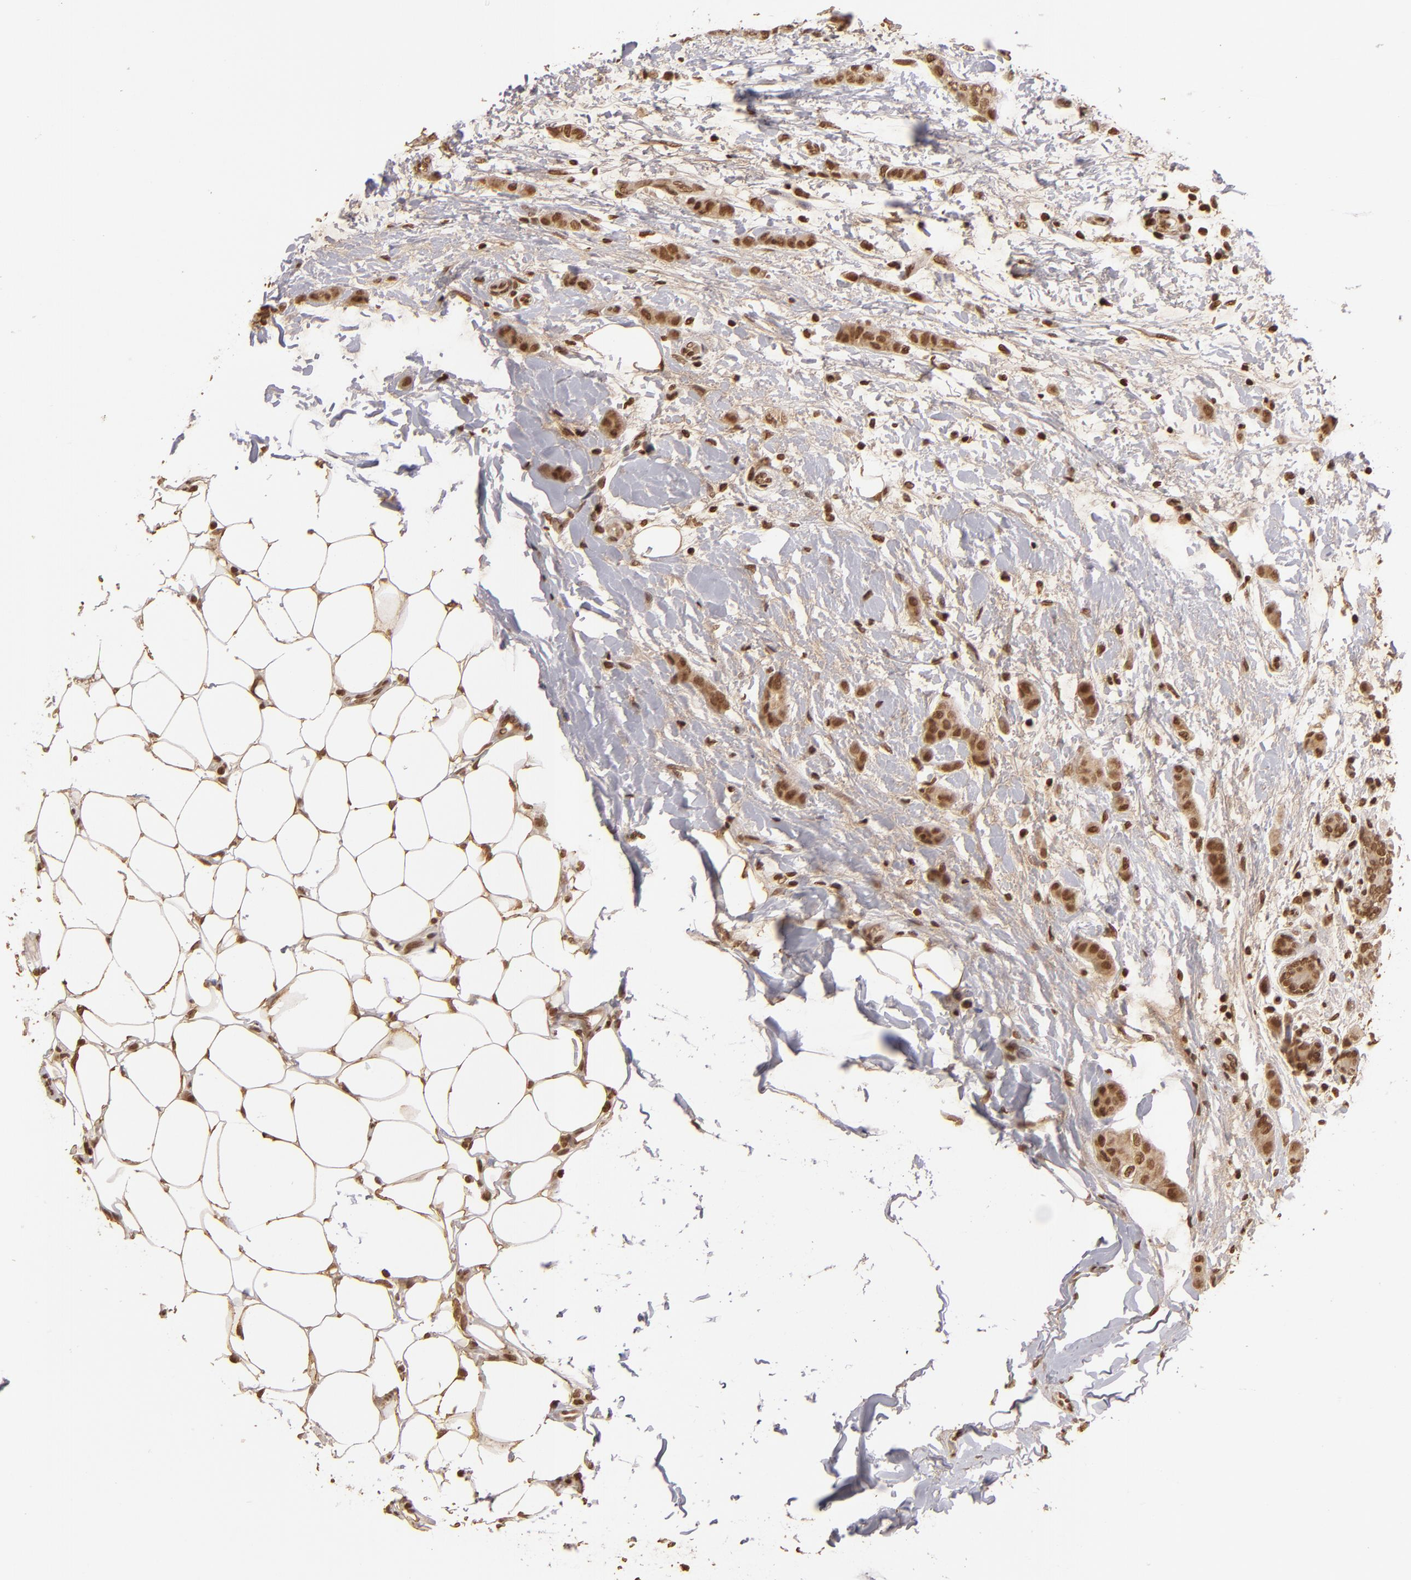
{"staining": {"intensity": "strong", "quantity": ">75%", "location": "cytoplasmic/membranous,nuclear"}, "tissue": "breast cancer", "cell_type": "Tumor cells", "image_type": "cancer", "snomed": [{"axis": "morphology", "description": "Lobular carcinoma"}, {"axis": "topography", "description": "Breast"}], "caption": "Immunohistochemistry (DAB) staining of breast lobular carcinoma reveals strong cytoplasmic/membranous and nuclear protein expression in about >75% of tumor cells.", "gene": "CUL3", "patient": {"sex": "female", "age": 55}}